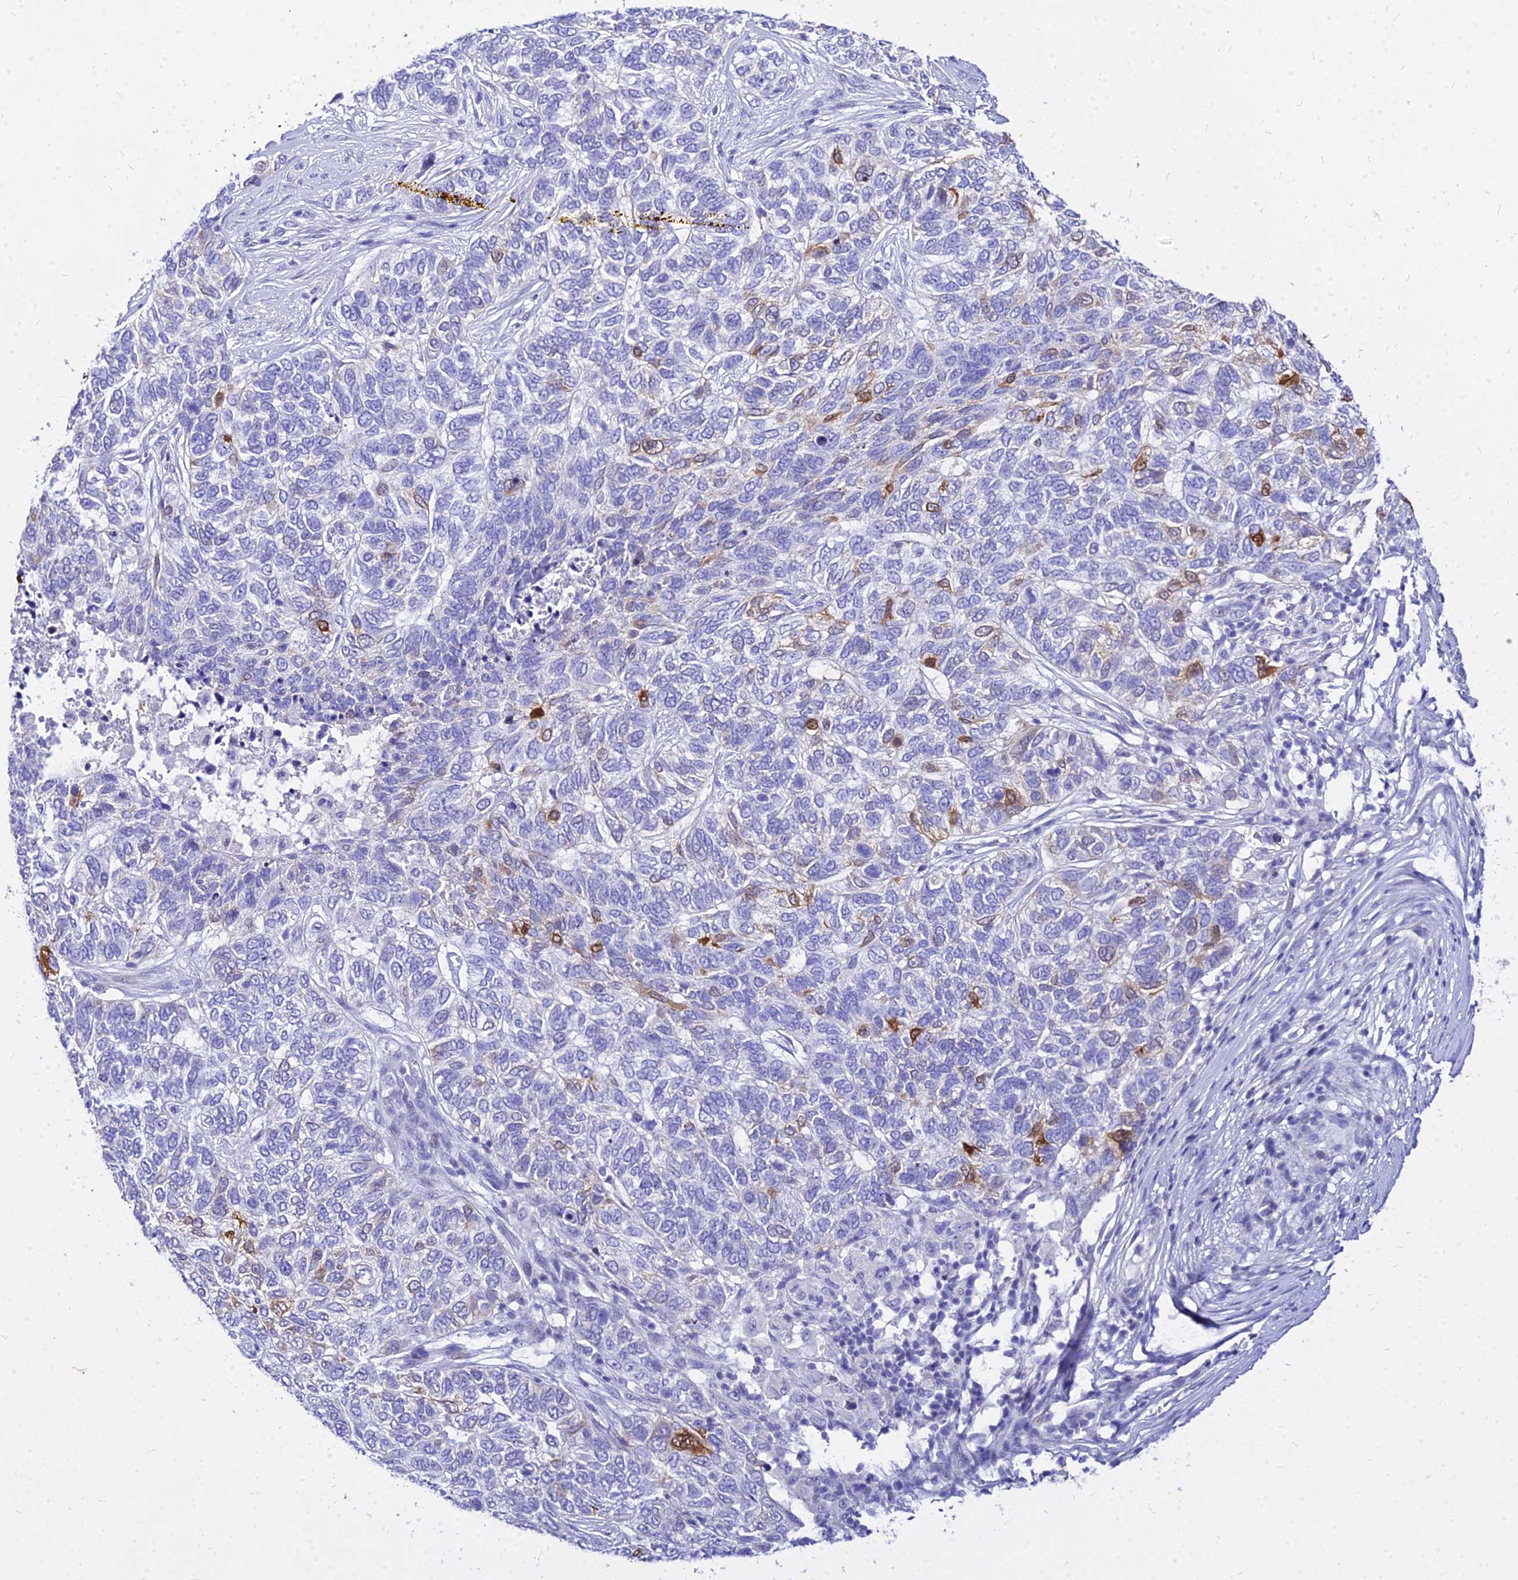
{"staining": {"intensity": "moderate", "quantity": "<25%", "location": "cytoplasmic/membranous,nuclear"}, "tissue": "skin cancer", "cell_type": "Tumor cells", "image_type": "cancer", "snomed": [{"axis": "morphology", "description": "Basal cell carcinoma"}, {"axis": "topography", "description": "Skin"}], "caption": "Moderate cytoplasmic/membranous and nuclear protein staining is seen in about <25% of tumor cells in skin cancer (basal cell carcinoma).", "gene": "CARD18", "patient": {"sex": "female", "age": 65}}